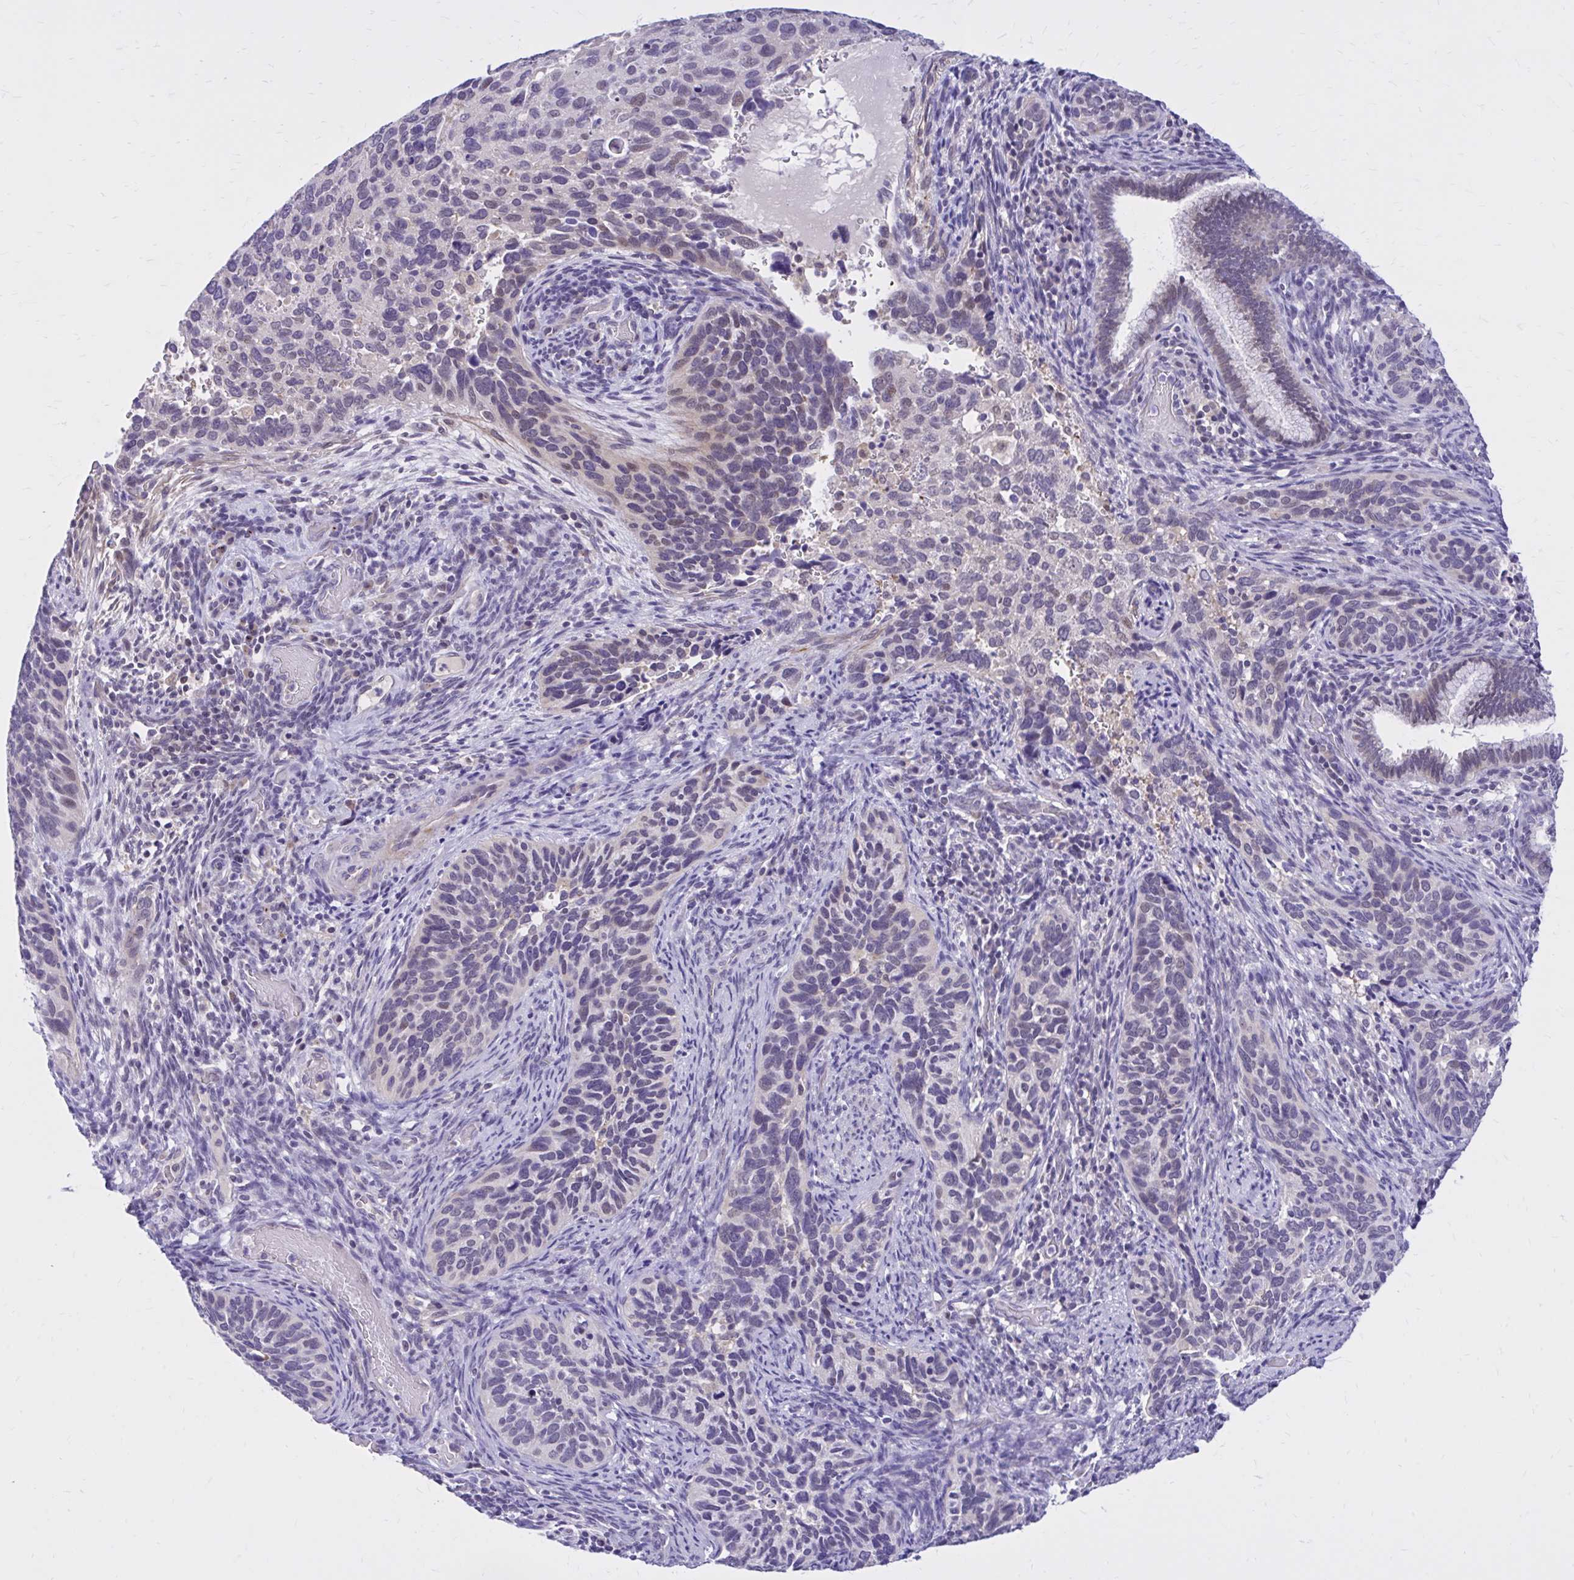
{"staining": {"intensity": "weak", "quantity": "<25%", "location": "nuclear"}, "tissue": "cervical cancer", "cell_type": "Tumor cells", "image_type": "cancer", "snomed": [{"axis": "morphology", "description": "Squamous cell carcinoma, NOS"}, {"axis": "topography", "description": "Cervix"}], "caption": "Immunohistochemical staining of human cervical squamous cell carcinoma demonstrates no significant staining in tumor cells.", "gene": "ZBTB25", "patient": {"sex": "female", "age": 51}}